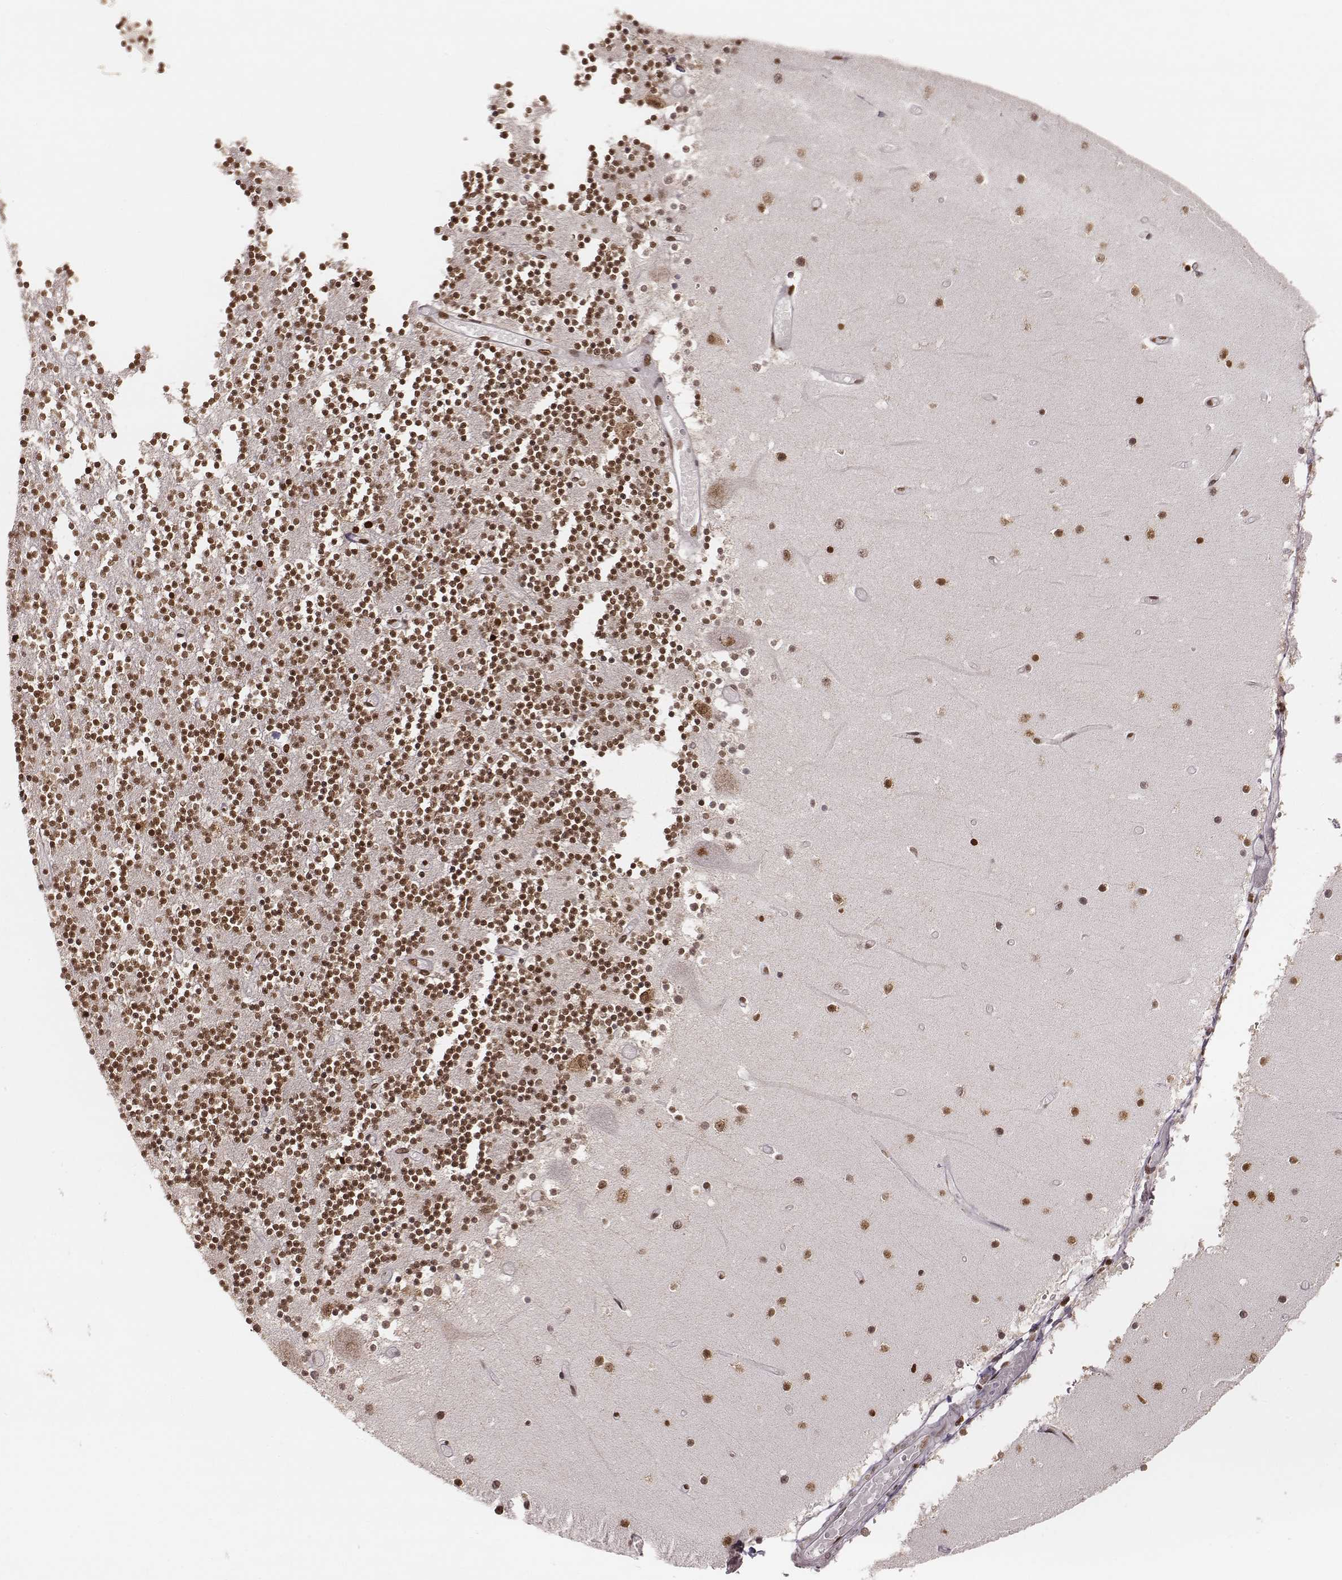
{"staining": {"intensity": "moderate", "quantity": ">75%", "location": "nuclear"}, "tissue": "cerebellum", "cell_type": "Cells in granular layer", "image_type": "normal", "snomed": [{"axis": "morphology", "description": "Normal tissue, NOS"}, {"axis": "topography", "description": "Cerebellum"}], "caption": "Immunohistochemical staining of normal cerebellum reveals medium levels of moderate nuclear staining in approximately >75% of cells in granular layer.", "gene": "PARP1", "patient": {"sex": "female", "age": 28}}